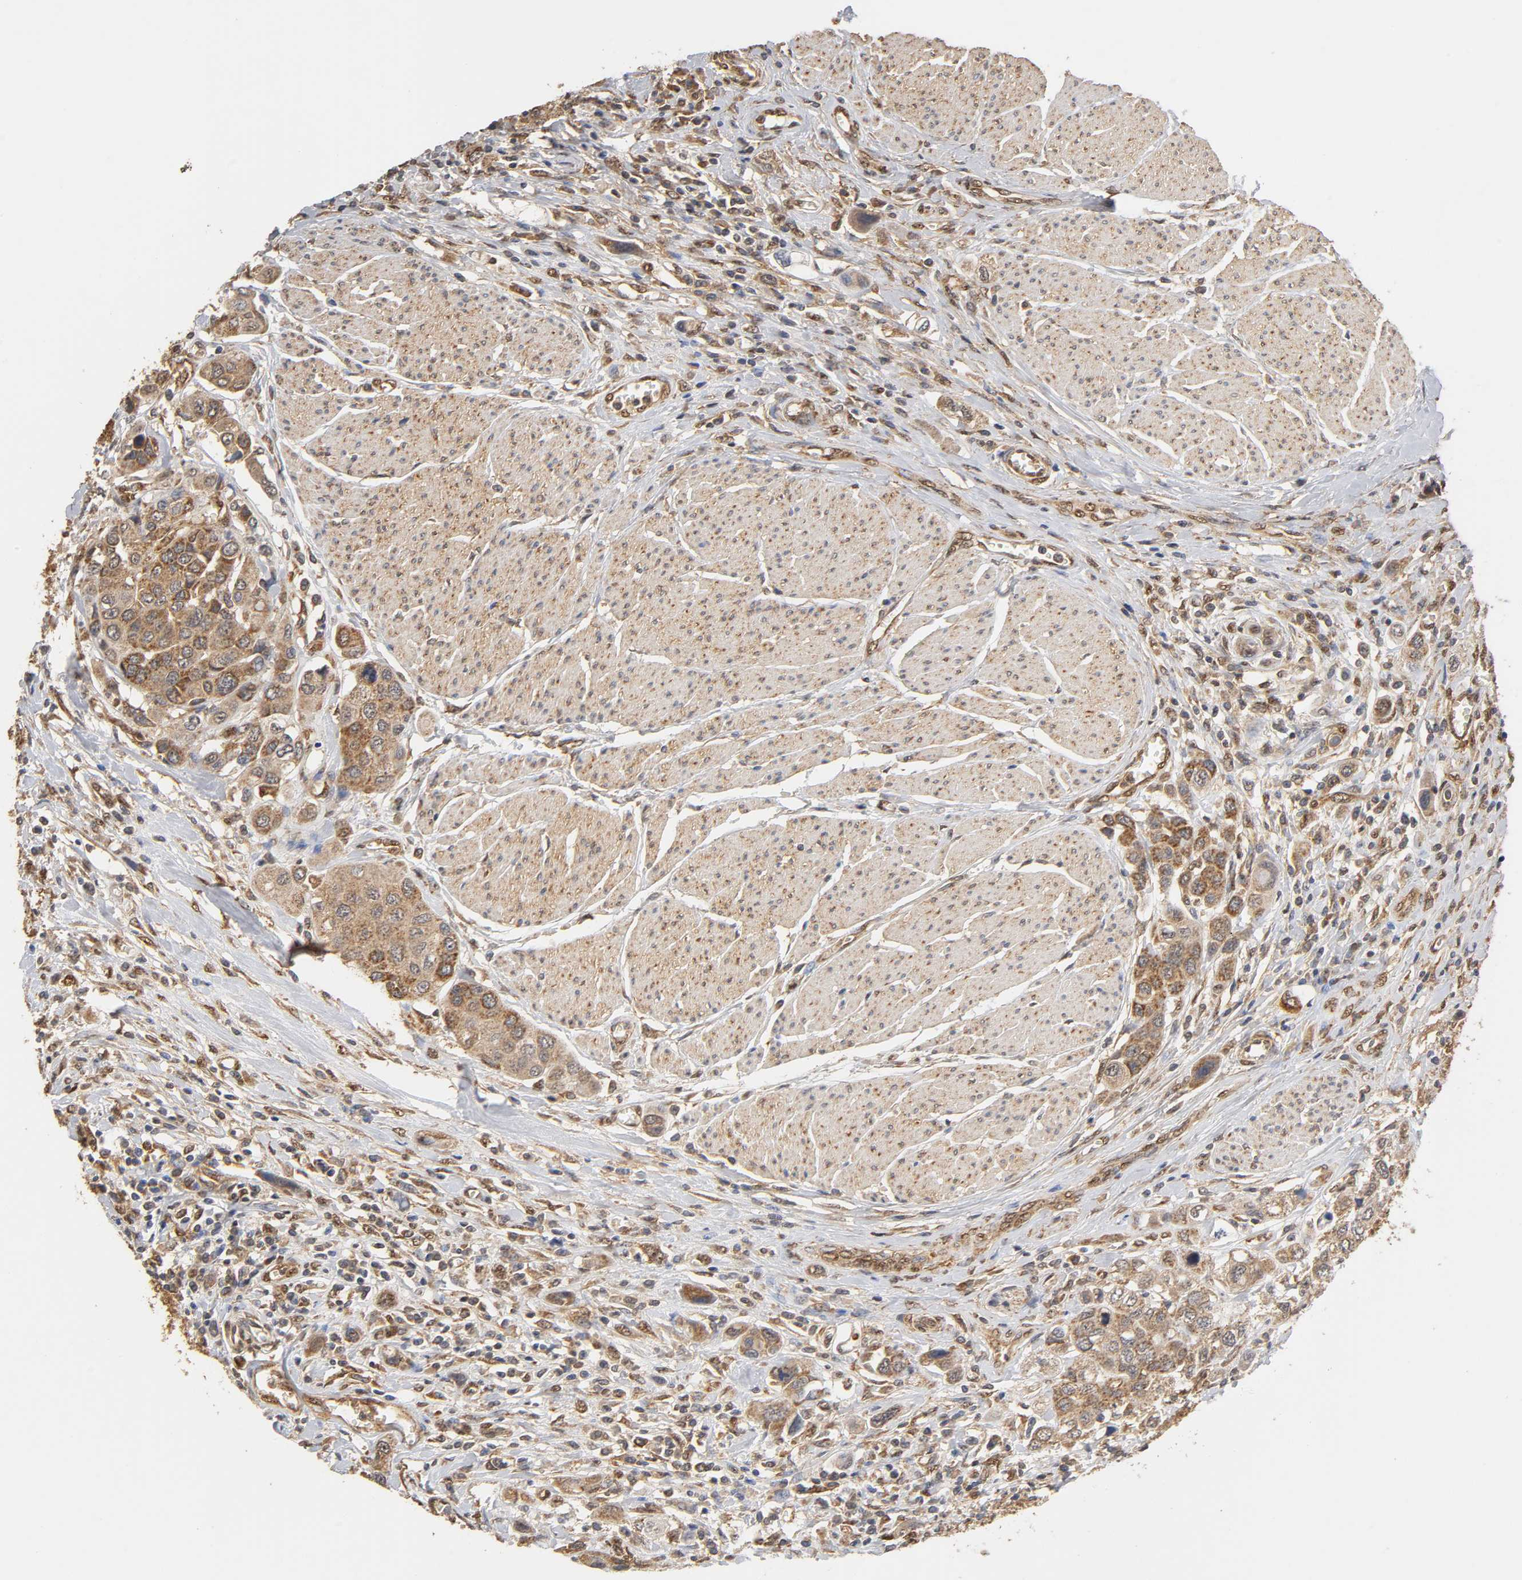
{"staining": {"intensity": "strong", "quantity": ">75%", "location": "cytoplasmic/membranous"}, "tissue": "urothelial cancer", "cell_type": "Tumor cells", "image_type": "cancer", "snomed": [{"axis": "morphology", "description": "Urothelial carcinoma, High grade"}, {"axis": "topography", "description": "Urinary bladder"}], "caption": "High-grade urothelial carcinoma stained for a protein reveals strong cytoplasmic/membranous positivity in tumor cells.", "gene": "PKN1", "patient": {"sex": "male", "age": 50}}